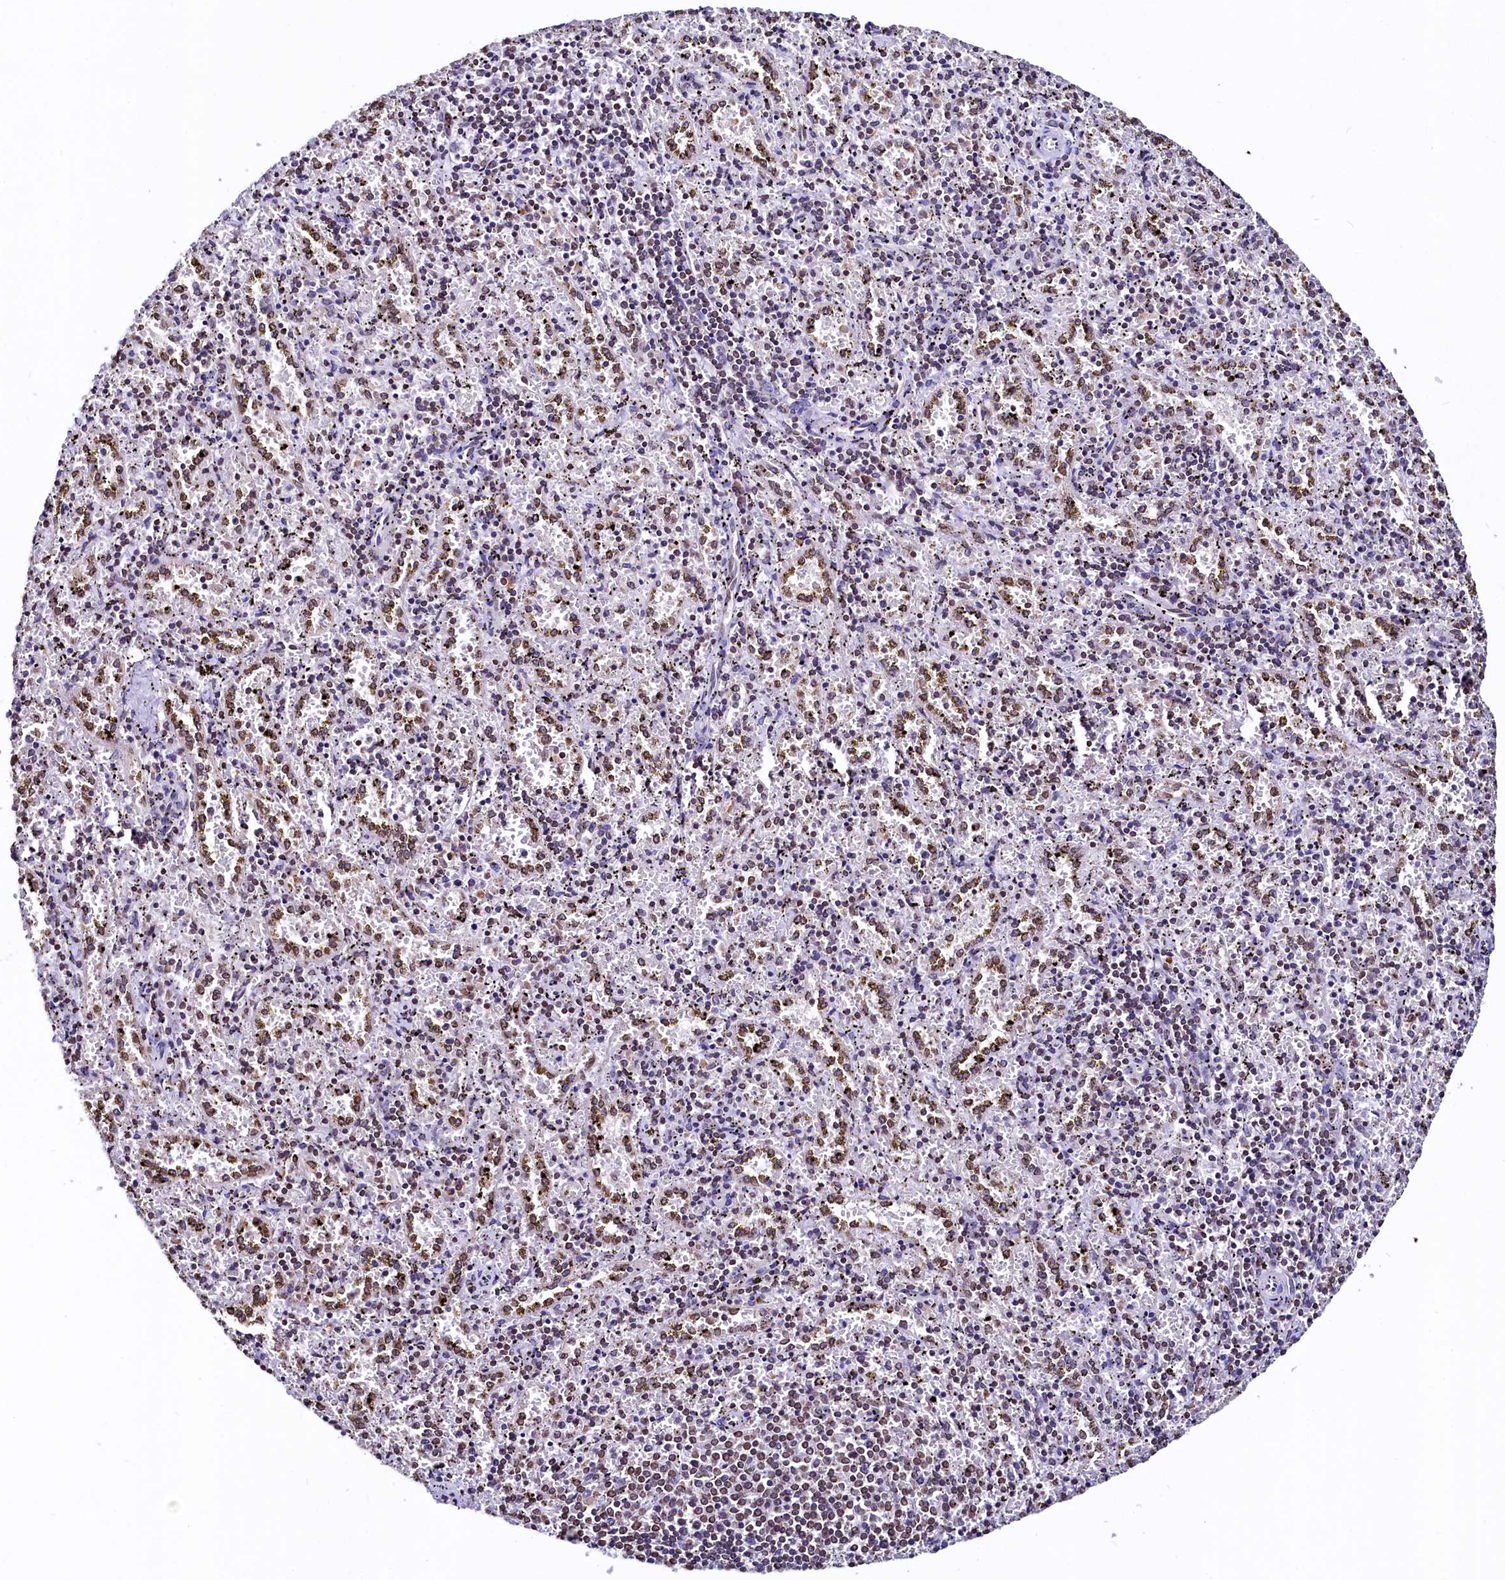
{"staining": {"intensity": "moderate", "quantity": "<25%", "location": "nuclear"}, "tissue": "spleen", "cell_type": "Cells in red pulp", "image_type": "normal", "snomed": [{"axis": "morphology", "description": "Normal tissue, NOS"}, {"axis": "topography", "description": "Spleen"}], "caption": "IHC of benign spleen demonstrates low levels of moderate nuclear staining in about <25% of cells in red pulp.", "gene": "HAND1", "patient": {"sex": "male", "age": 11}}